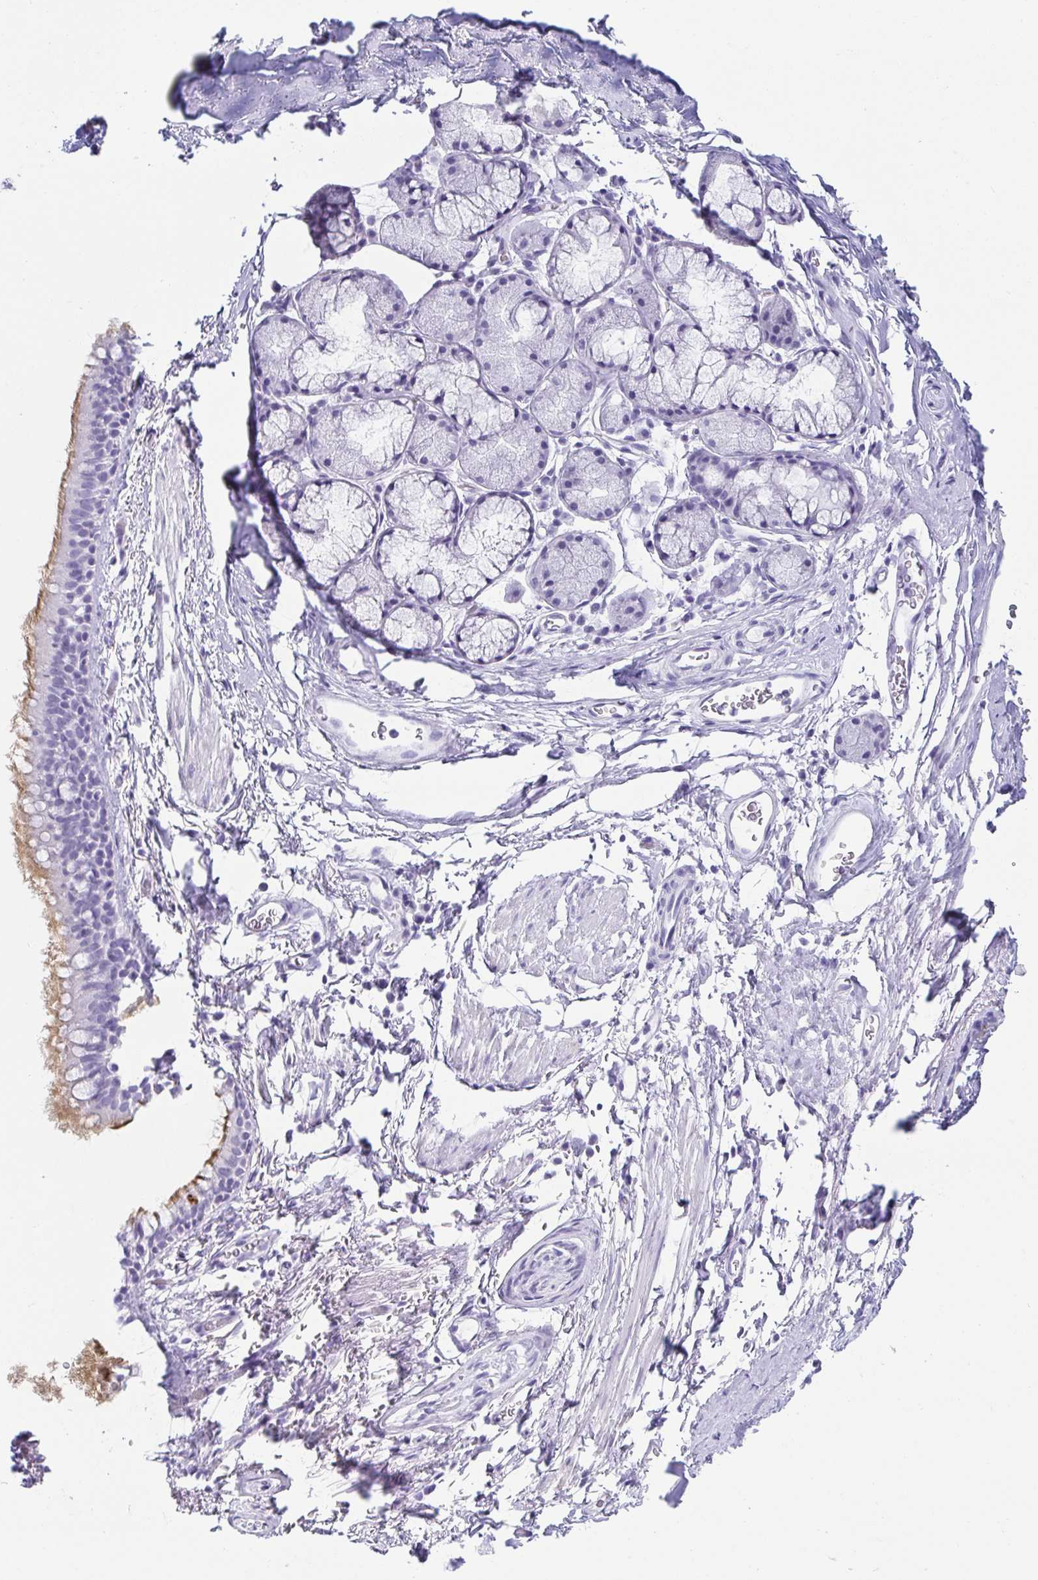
{"staining": {"intensity": "negative", "quantity": "none", "location": "none"}, "tissue": "adipose tissue", "cell_type": "Adipocytes", "image_type": "normal", "snomed": [{"axis": "morphology", "description": "Normal tissue, NOS"}, {"axis": "topography", "description": "Lymph node"}, {"axis": "topography", "description": "Cartilage tissue"}, {"axis": "topography", "description": "Bronchus"}], "caption": "DAB (3,3'-diaminobenzidine) immunohistochemical staining of normal human adipose tissue shows no significant positivity in adipocytes.", "gene": "CD164L2", "patient": {"sex": "female", "age": 70}}